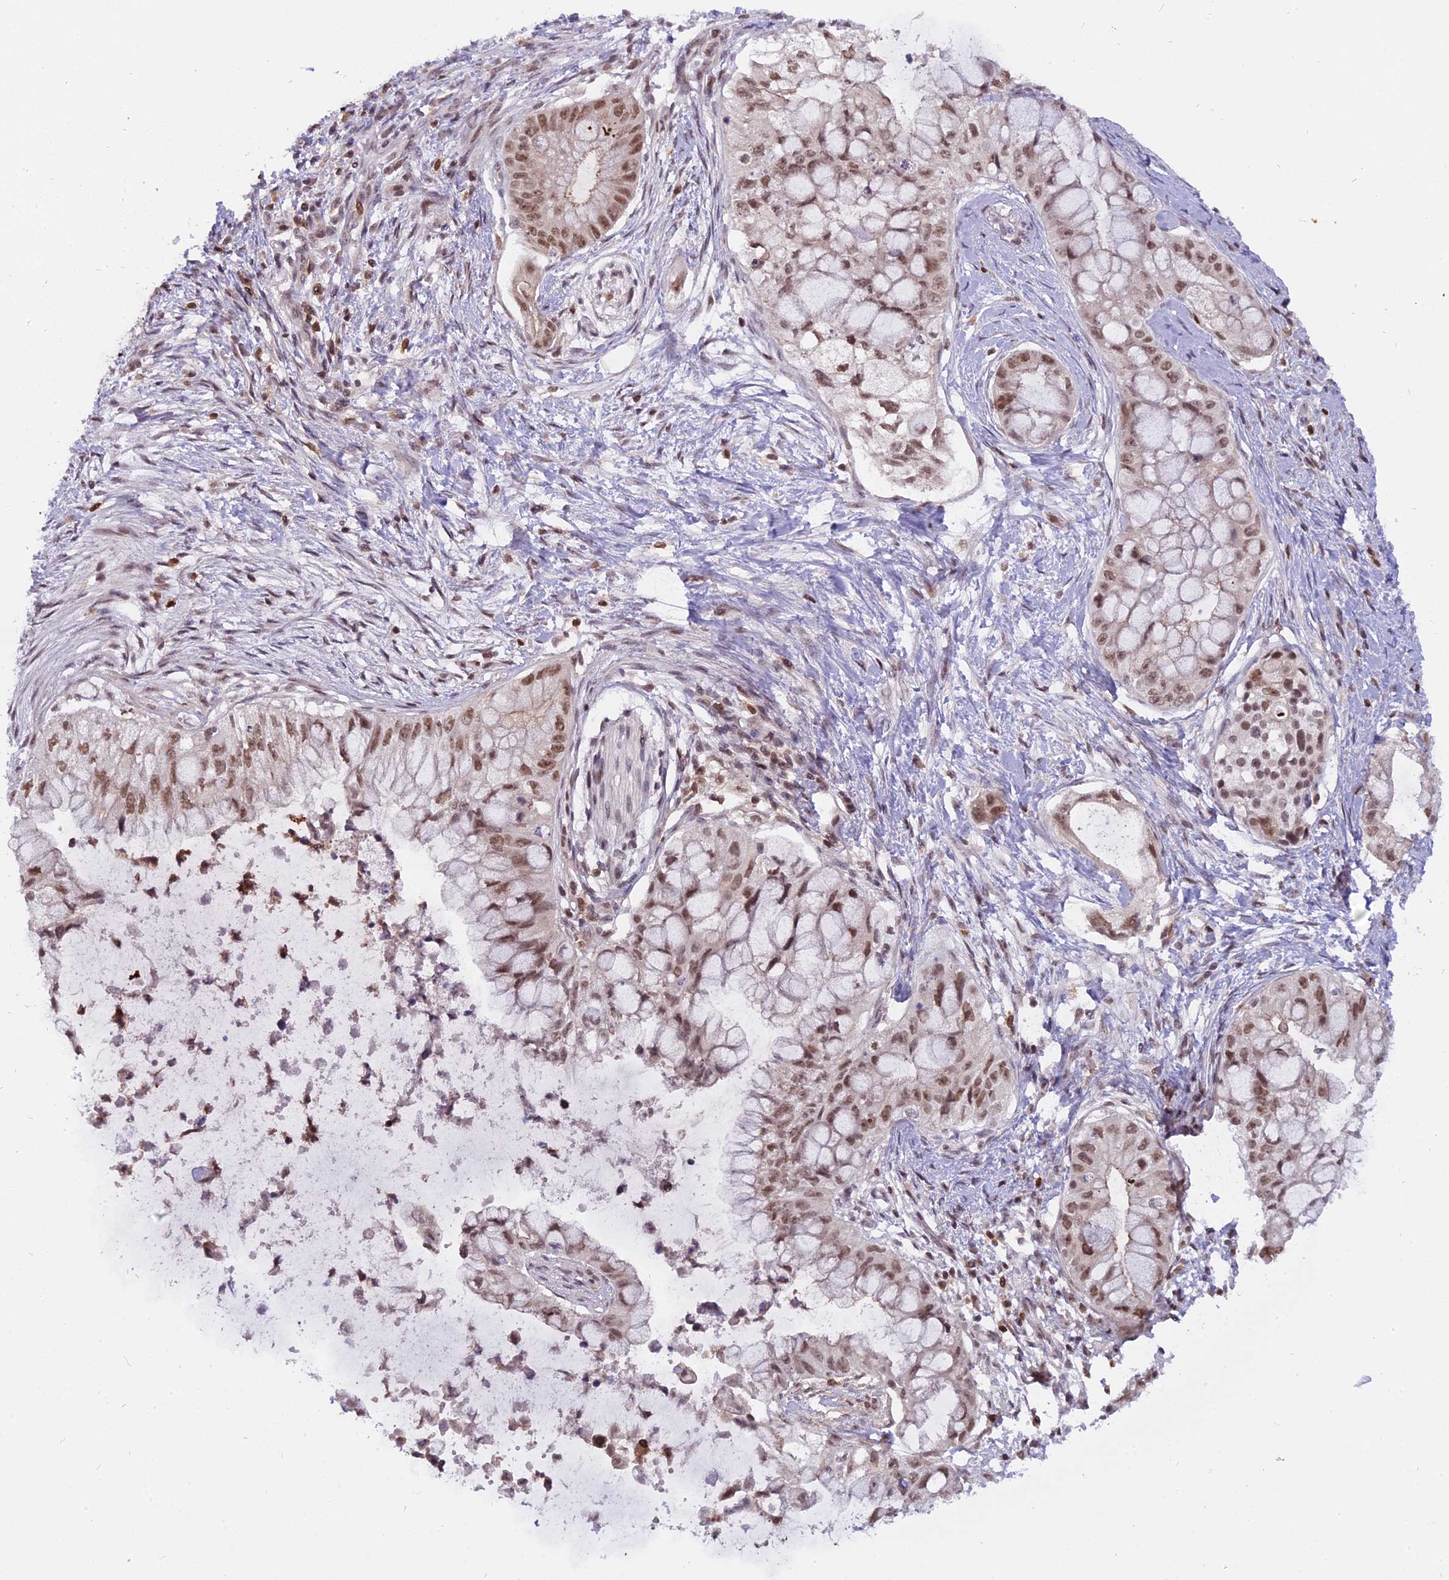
{"staining": {"intensity": "moderate", "quantity": ">75%", "location": "nuclear"}, "tissue": "pancreatic cancer", "cell_type": "Tumor cells", "image_type": "cancer", "snomed": [{"axis": "morphology", "description": "Adenocarcinoma, NOS"}, {"axis": "topography", "description": "Pancreas"}], "caption": "Human pancreatic adenocarcinoma stained with a protein marker exhibits moderate staining in tumor cells.", "gene": "TADA3", "patient": {"sex": "male", "age": 48}}